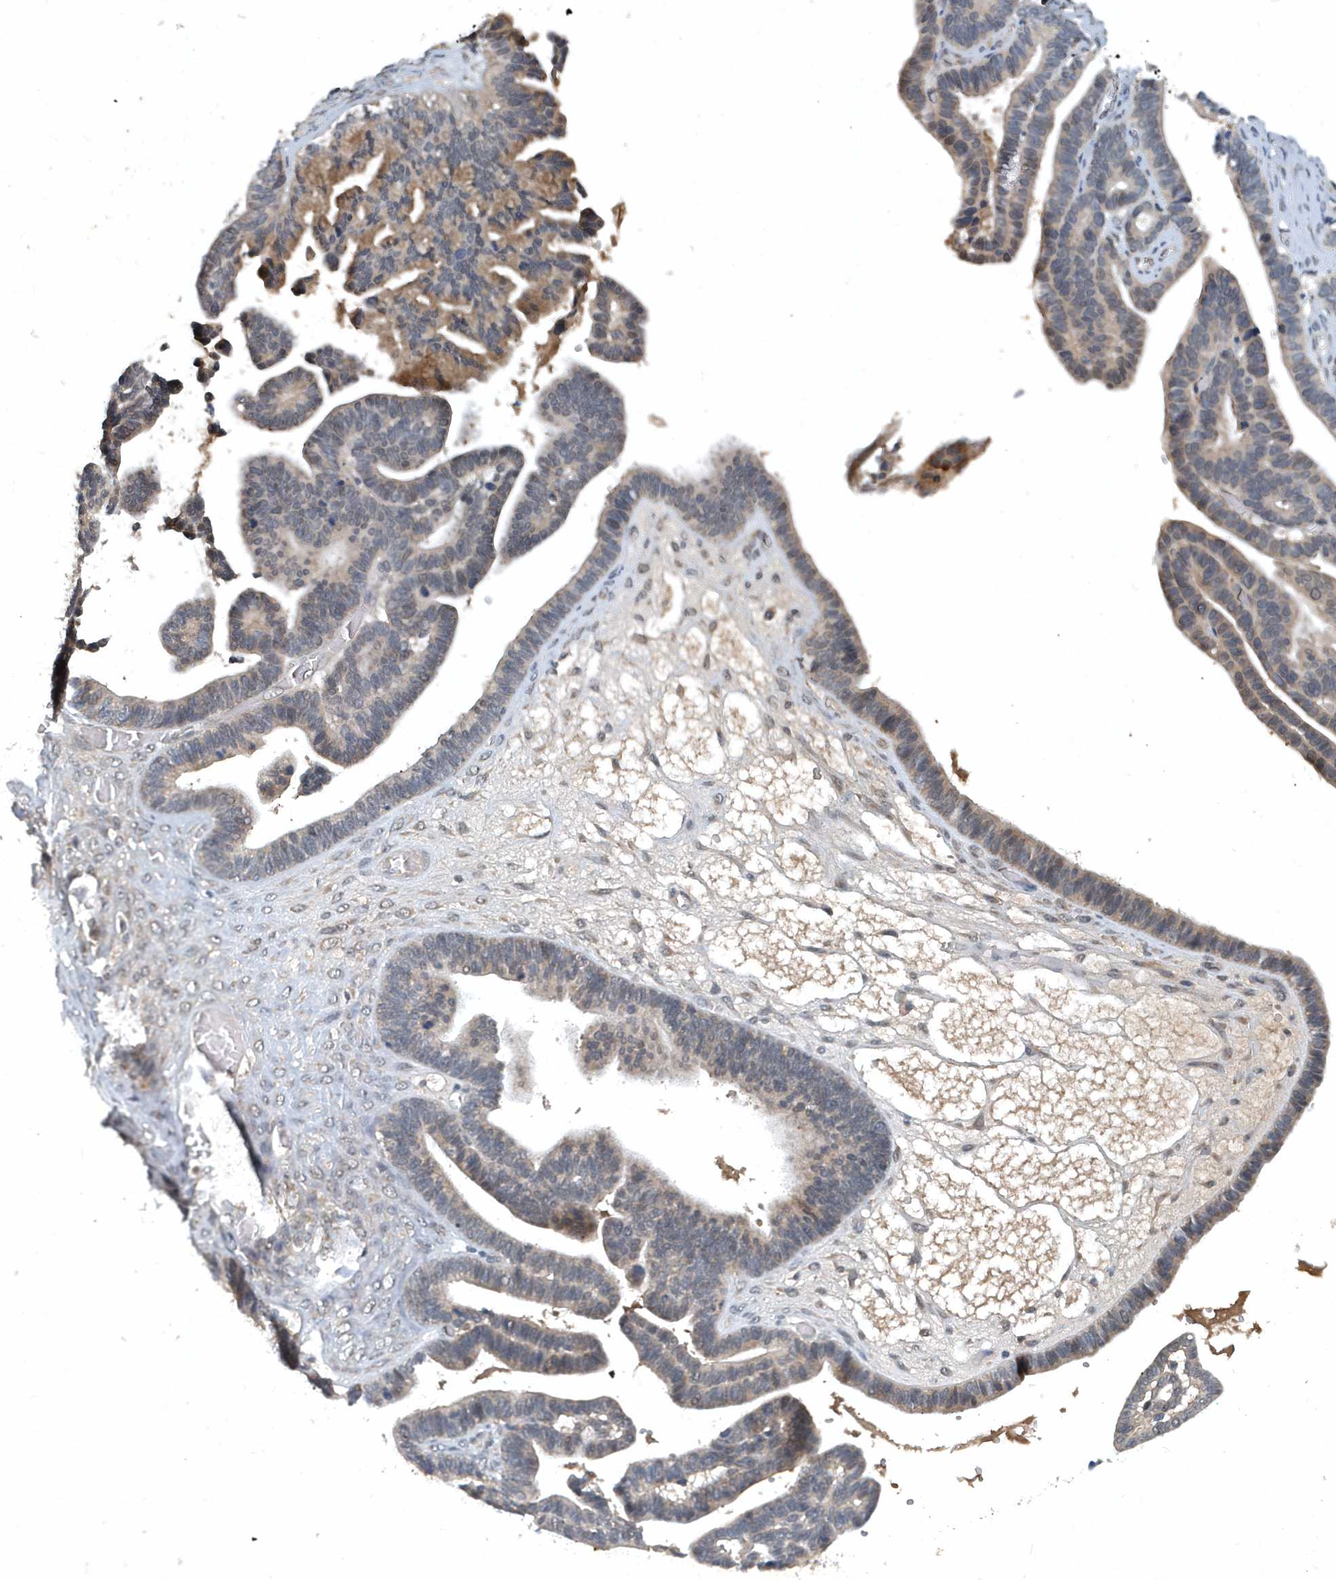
{"staining": {"intensity": "weak", "quantity": "<25%", "location": "cytoplasmic/membranous"}, "tissue": "ovarian cancer", "cell_type": "Tumor cells", "image_type": "cancer", "snomed": [{"axis": "morphology", "description": "Cystadenocarcinoma, serous, NOS"}, {"axis": "topography", "description": "Ovary"}], "caption": "Immunohistochemistry of serous cystadenocarcinoma (ovarian) shows no staining in tumor cells.", "gene": "SCFD2", "patient": {"sex": "female", "age": 56}}